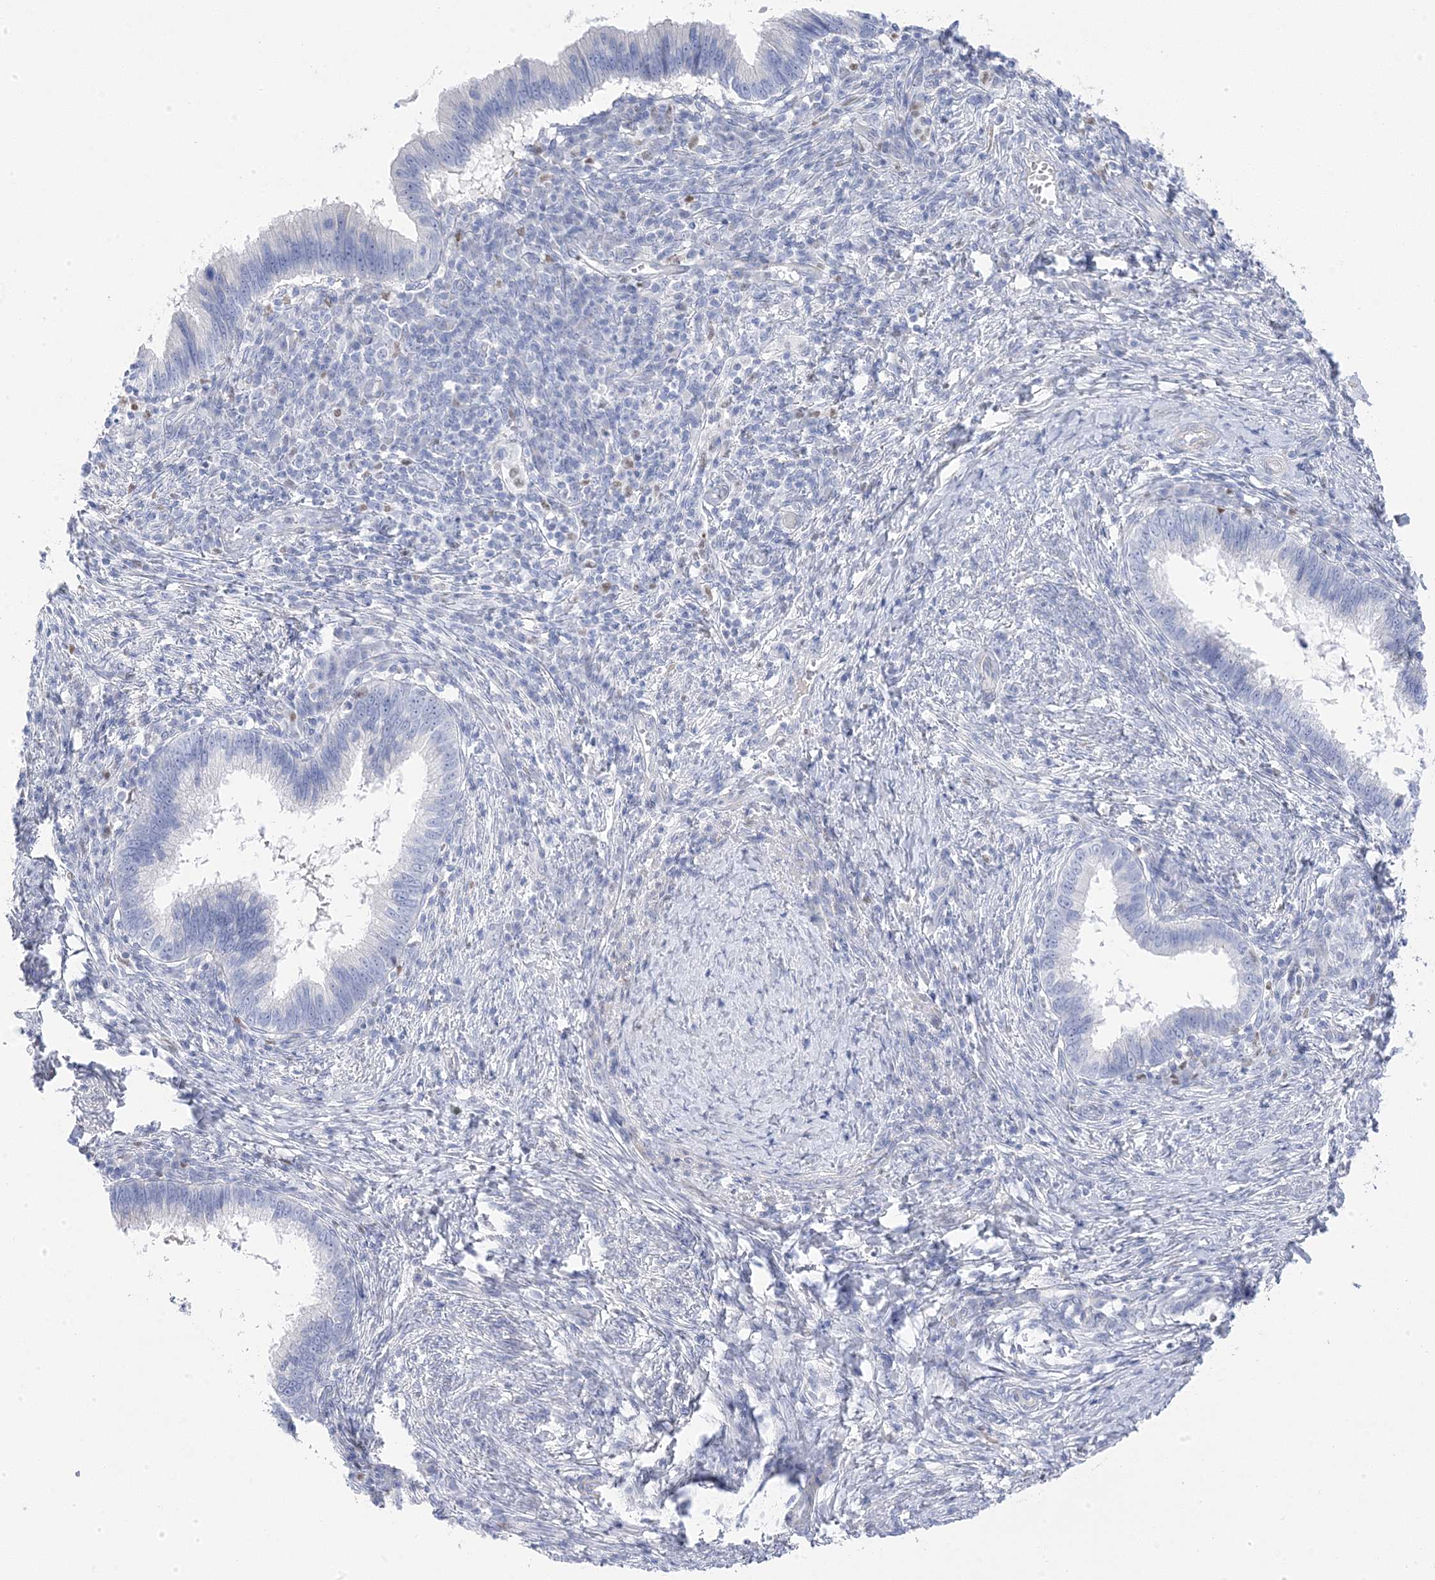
{"staining": {"intensity": "negative", "quantity": "none", "location": "none"}, "tissue": "cervical cancer", "cell_type": "Tumor cells", "image_type": "cancer", "snomed": [{"axis": "morphology", "description": "Adenocarcinoma, NOS"}, {"axis": "topography", "description": "Cervix"}], "caption": "Cervical adenocarcinoma was stained to show a protein in brown. There is no significant positivity in tumor cells. (DAB immunohistochemistry visualized using brightfield microscopy, high magnification).", "gene": "GTPBP6", "patient": {"sex": "female", "age": 36}}